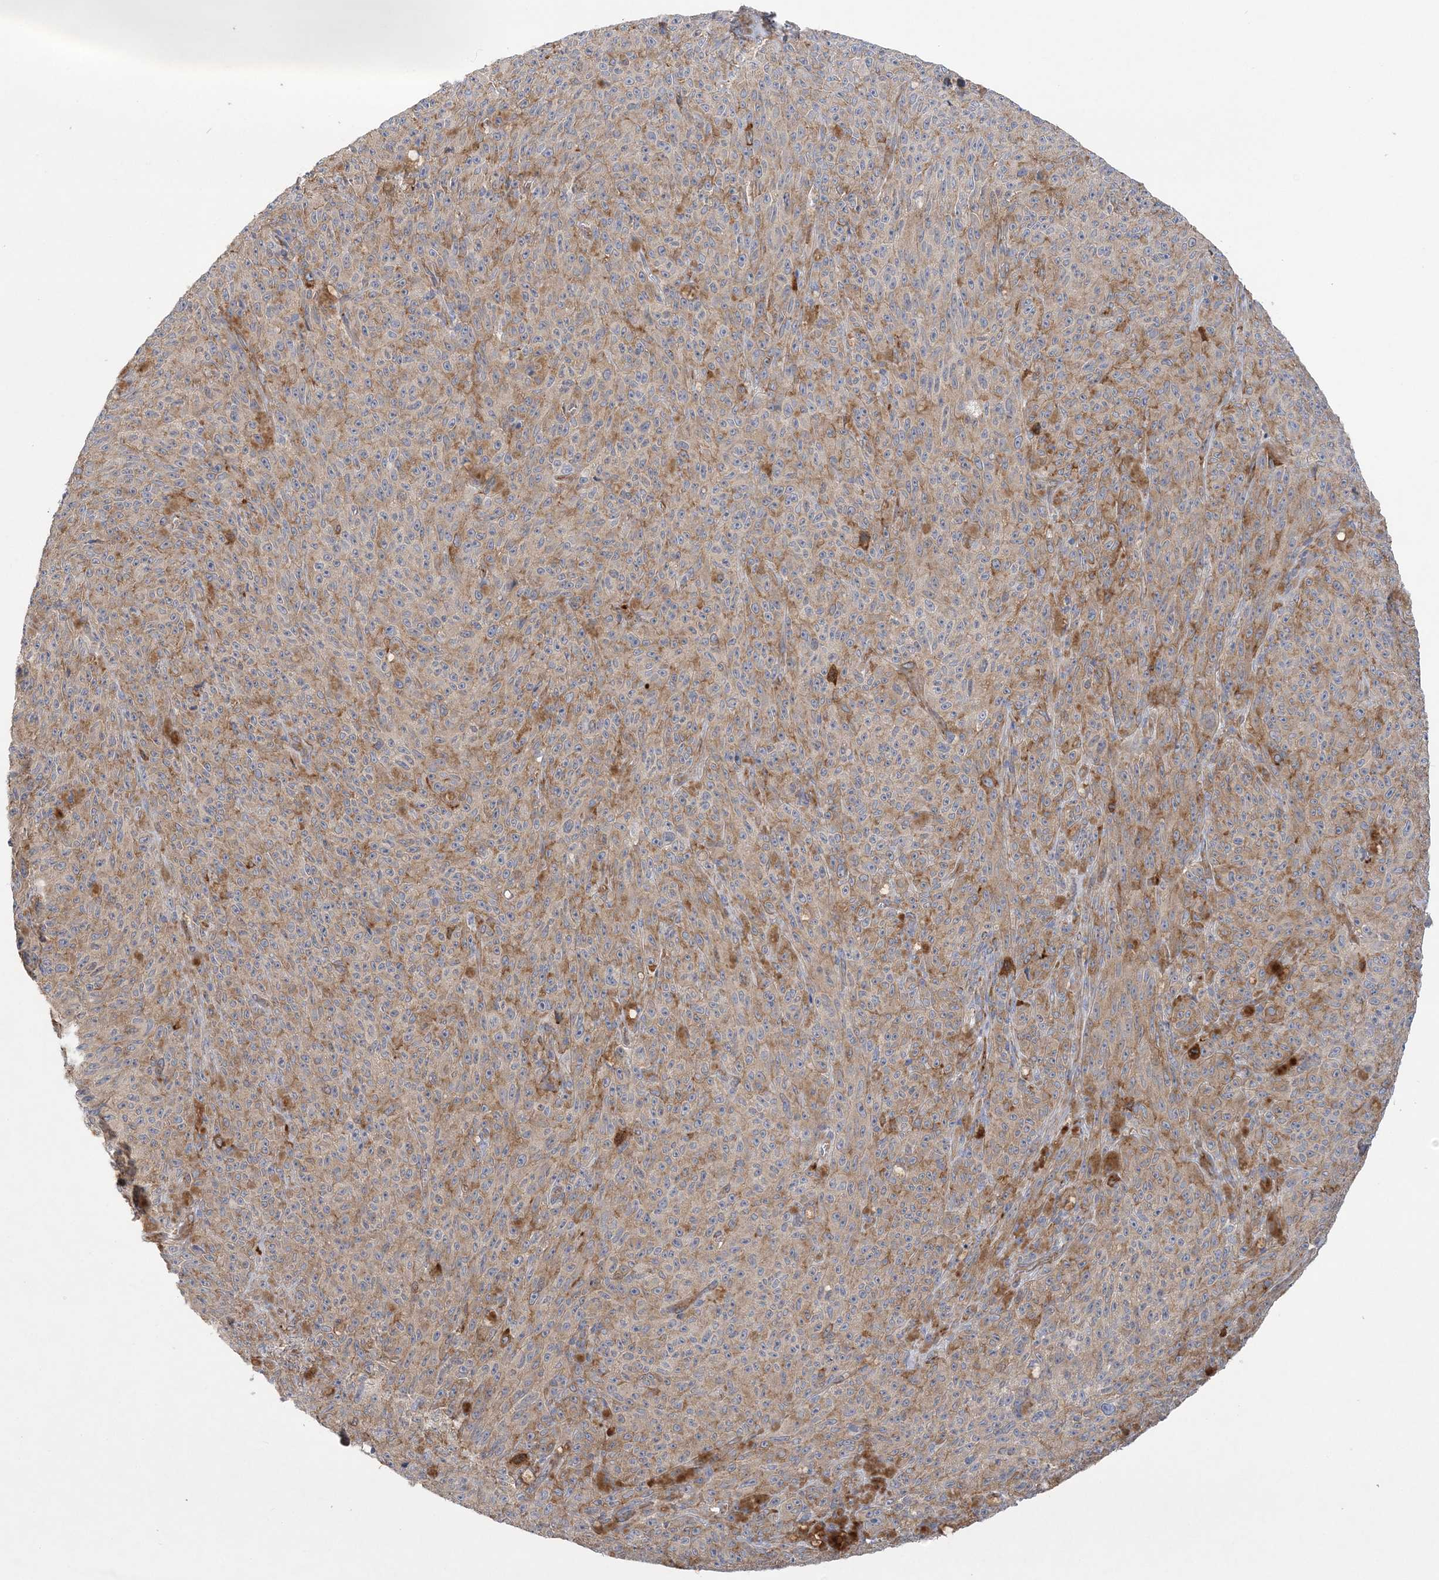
{"staining": {"intensity": "moderate", "quantity": "25%-75%", "location": "cytoplasmic/membranous"}, "tissue": "melanoma", "cell_type": "Tumor cells", "image_type": "cancer", "snomed": [{"axis": "morphology", "description": "Malignant melanoma, NOS"}, {"axis": "topography", "description": "Skin"}], "caption": "Moderate cytoplasmic/membranous staining is seen in approximately 25%-75% of tumor cells in malignant melanoma. The protein of interest is stained brown, and the nuclei are stained in blue (DAB IHC with brightfield microscopy, high magnification).", "gene": "MAP4K5", "patient": {"sex": "female", "age": 82}}